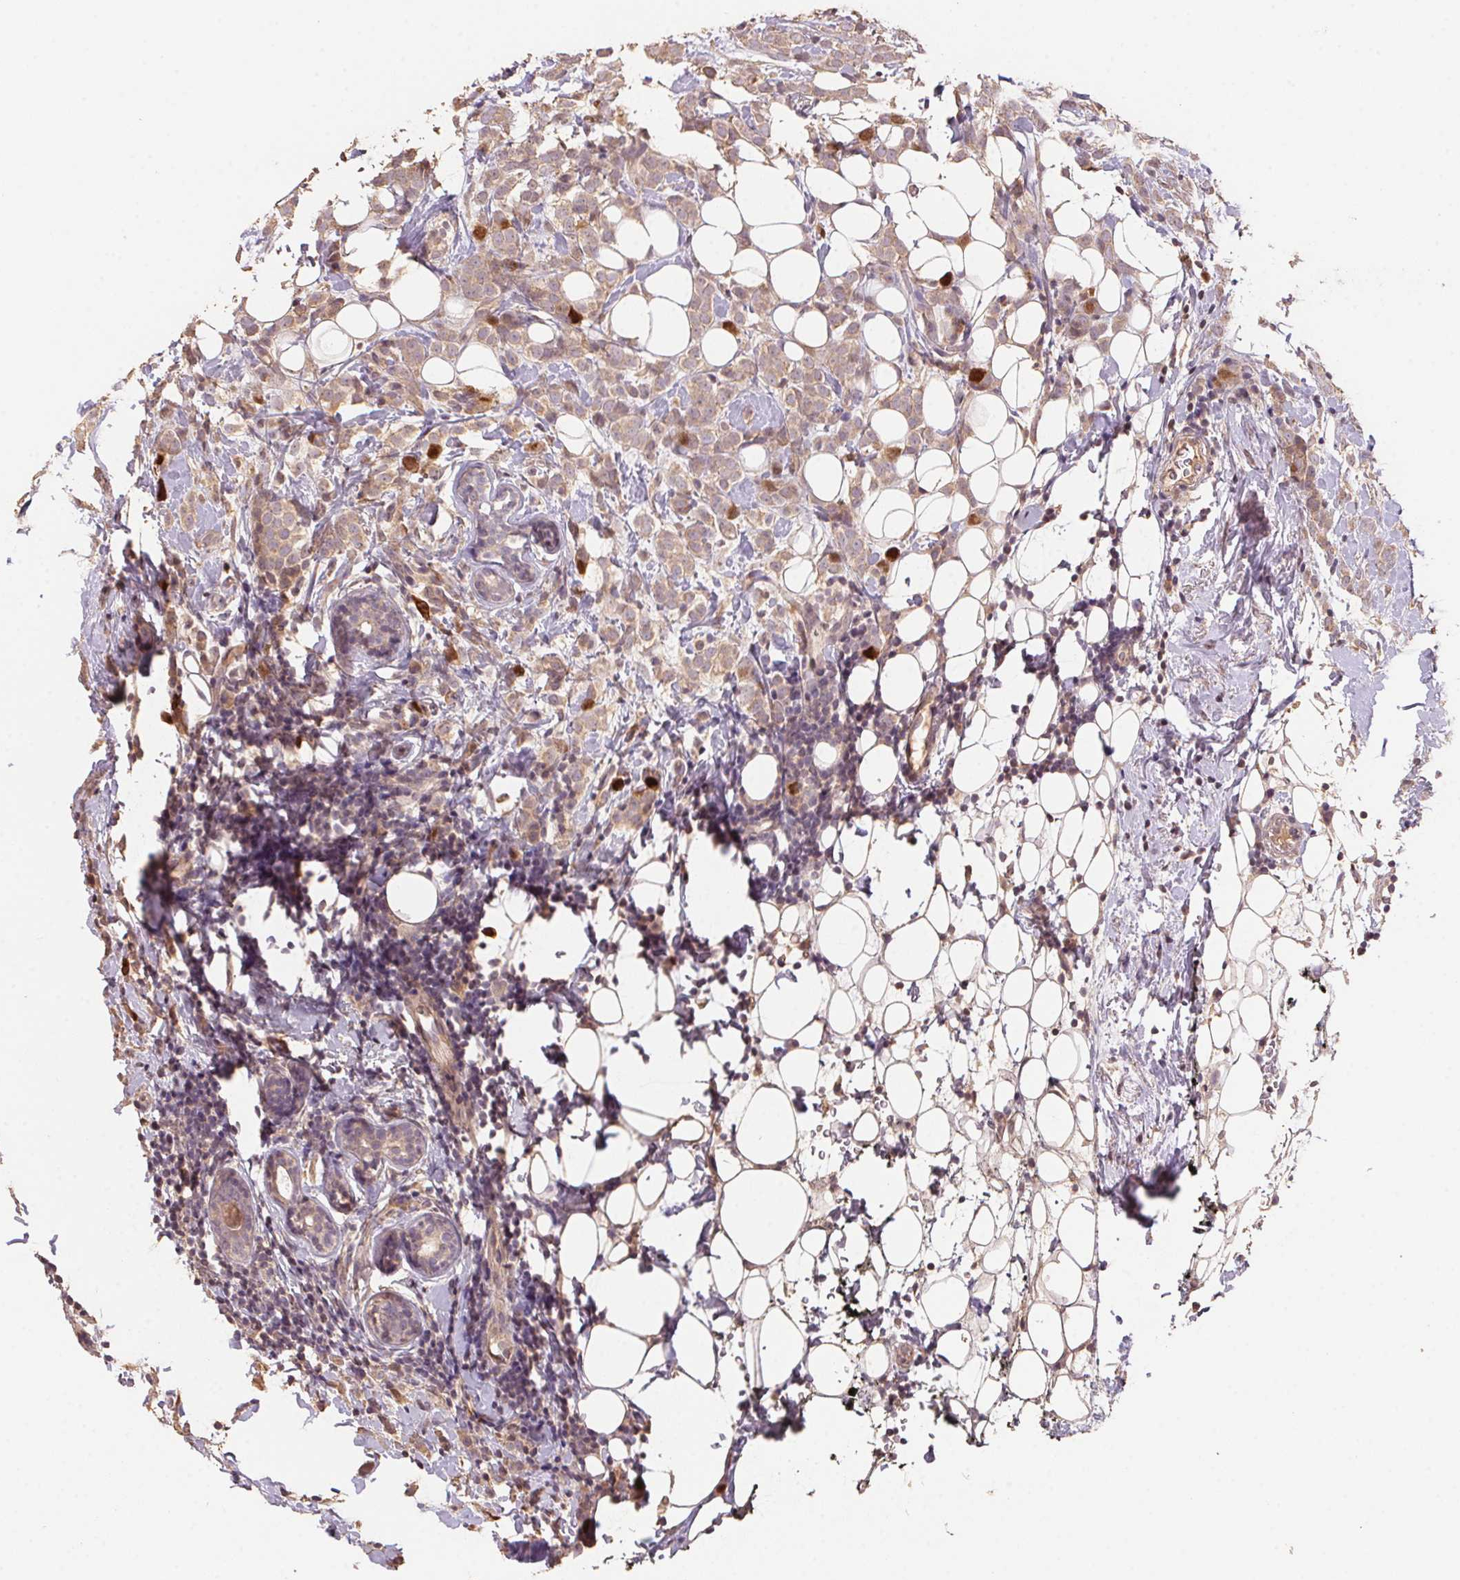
{"staining": {"intensity": "strong", "quantity": "<25%", "location": "nuclear"}, "tissue": "breast cancer", "cell_type": "Tumor cells", "image_type": "cancer", "snomed": [{"axis": "morphology", "description": "Lobular carcinoma"}, {"axis": "topography", "description": "Breast"}], "caption": "The image reveals staining of breast lobular carcinoma, revealing strong nuclear protein expression (brown color) within tumor cells. (Stains: DAB in brown, nuclei in blue, Microscopy: brightfield microscopy at high magnification).", "gene": "CENPF", "patient": {"sex": "female", "age": 49}}